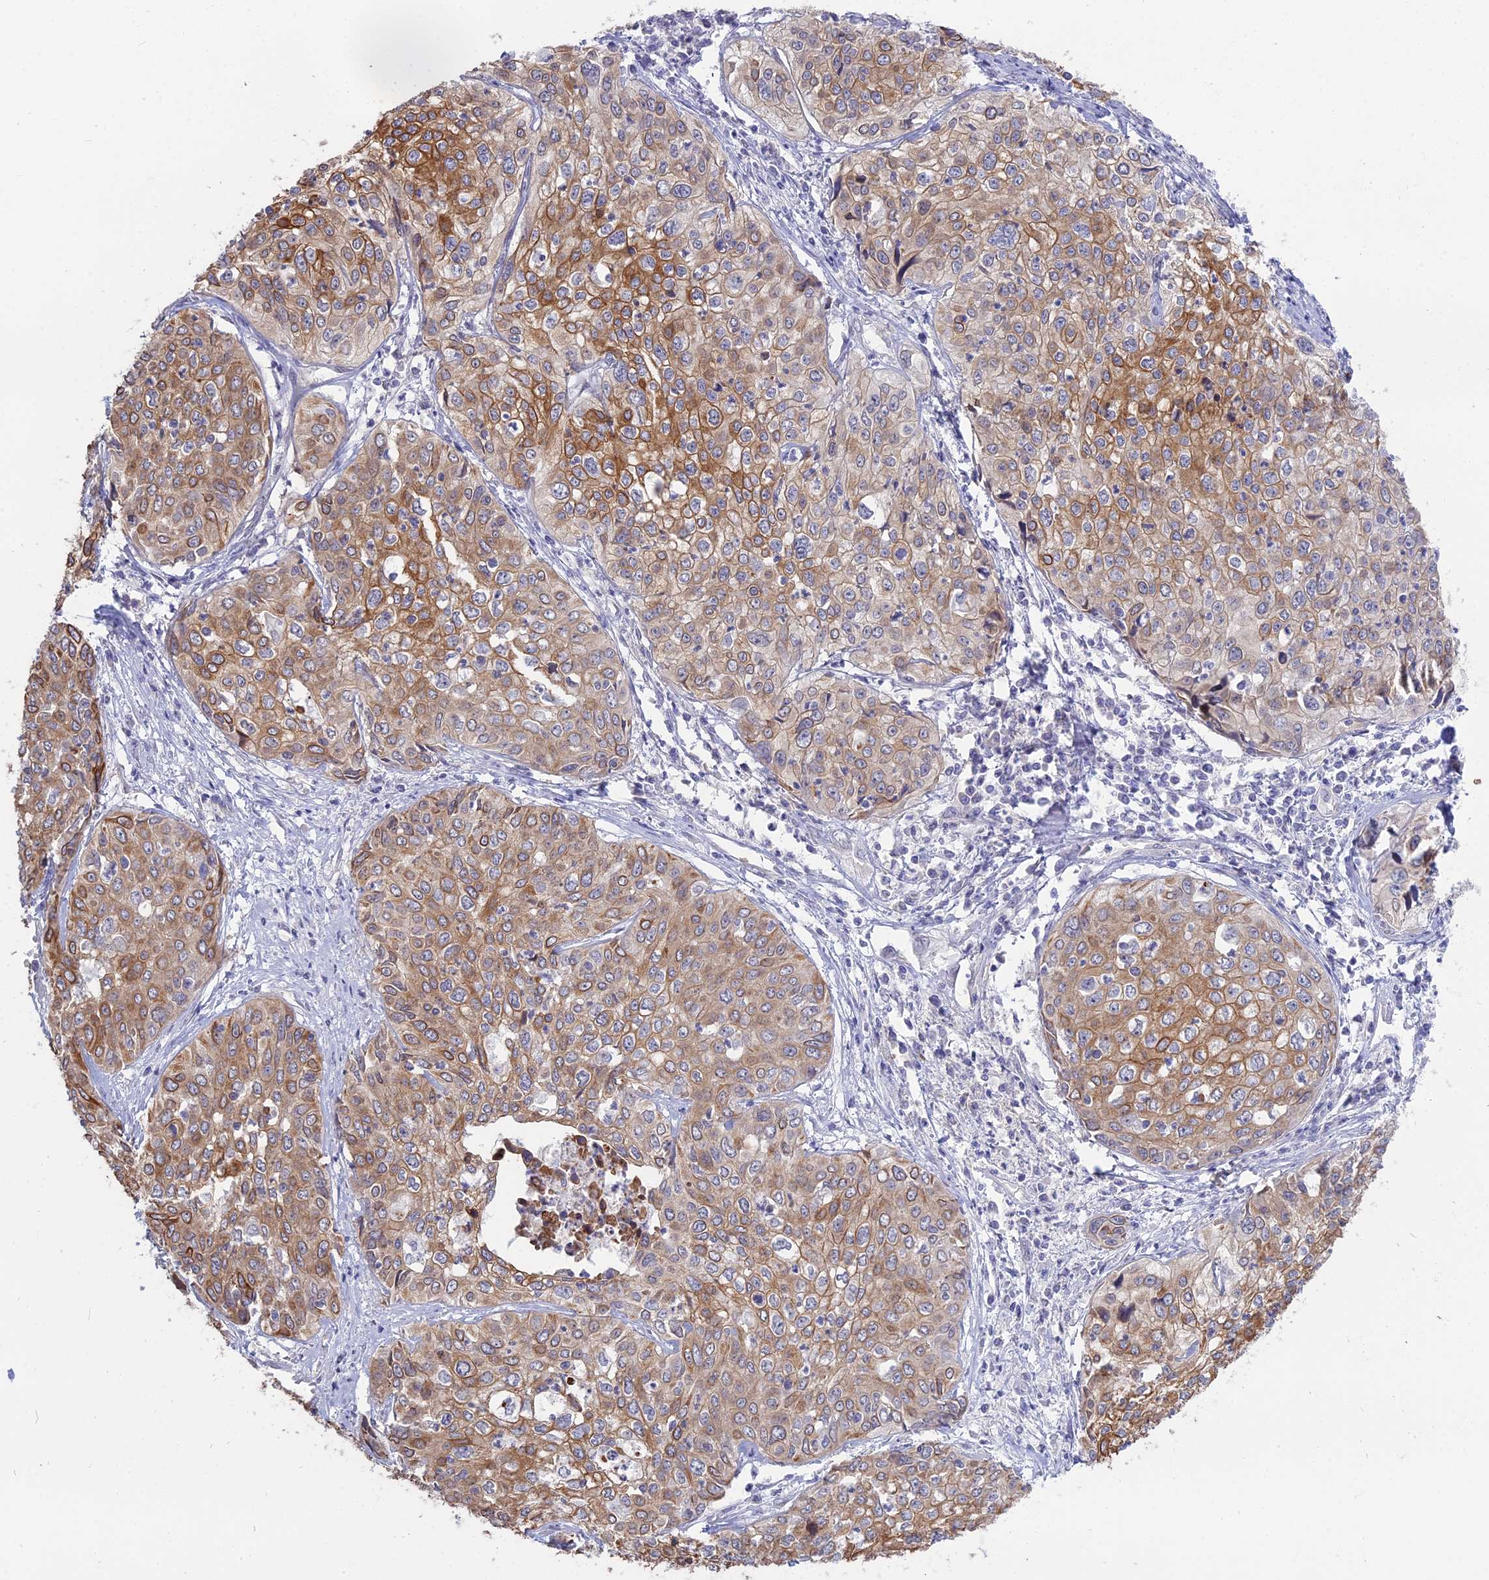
{"staining": {"intensity": "moderate", "quantity": ">75%", "location": "cytoplasmic/membranous"}, "tissue": "cervical cancer", "cell_type": "Tumor cells", "image_type": "cancer", "snomed": [{"axis": "morphology", "description": "Squamous cell carcinoma, NOS"}, {"axis": "topography", "description": "Cervix"}], "caption": "Immunohistochemistry (IHC) (DAB) staining of human squamous cell carcinoma (cervical) exhibits moderate cytoplasmic/membranous protein expression in about >75% of tumor cells.", "gene": "MYO5B", "patient": {"sex": "female", "age": 31}}